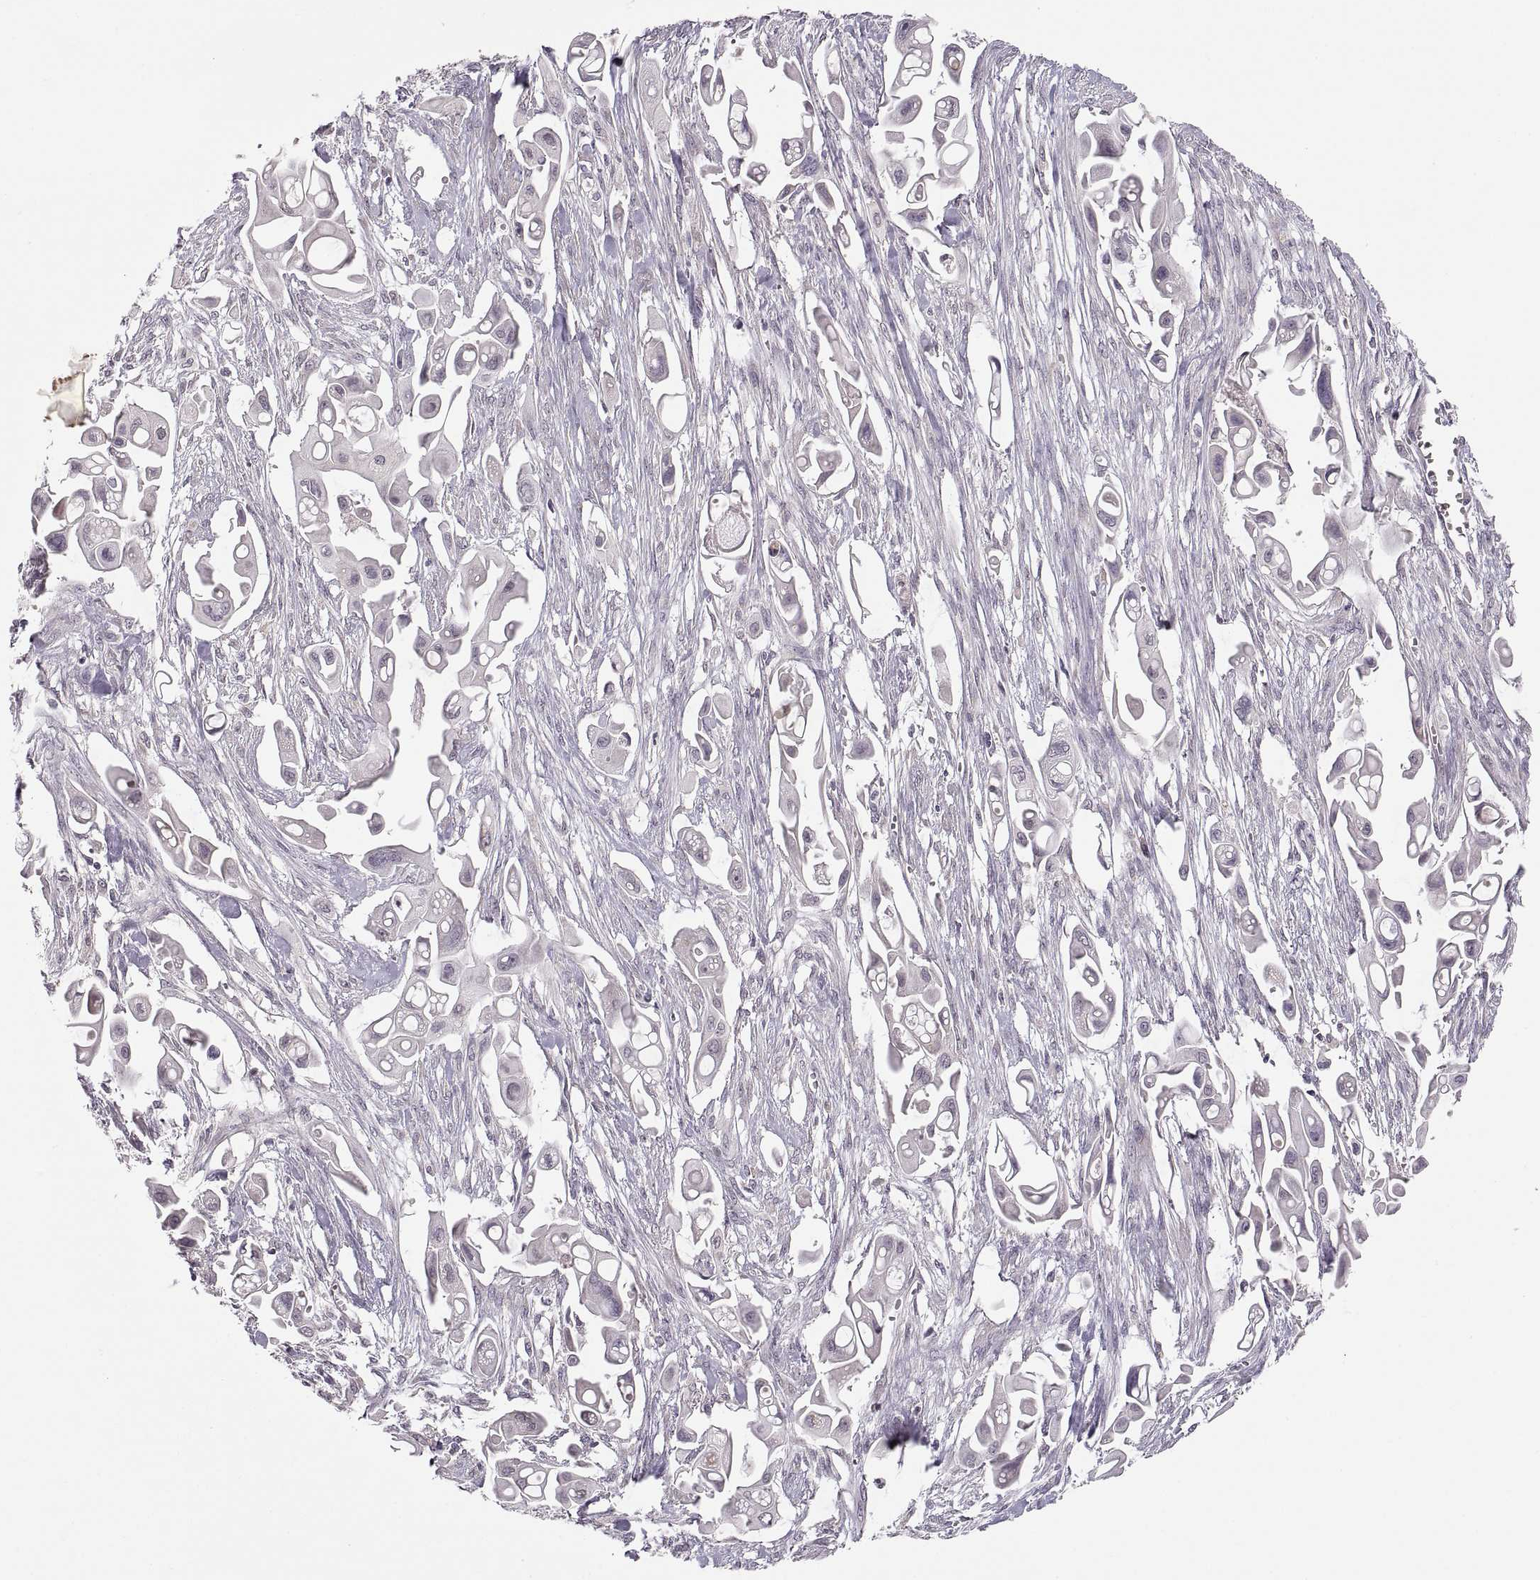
{"staining": {"intensity": "negative", "quantity": "none", "location": "none"}, "tissue": "pancreatic cancer", "cell_type": "Tumor cells", "image_type": "cancer", "snomed": [{"axis": "morphology", "description": "Adenocarcinoma, NOS"}, {"axis": "topography", "description": "Pancreas"}], "caption": "Protein analysis of pancreatic cancer displays no significant positivity in tumor cells.", "gene": "HMGCR", "patient": {"sex": "male", "age": 50}}